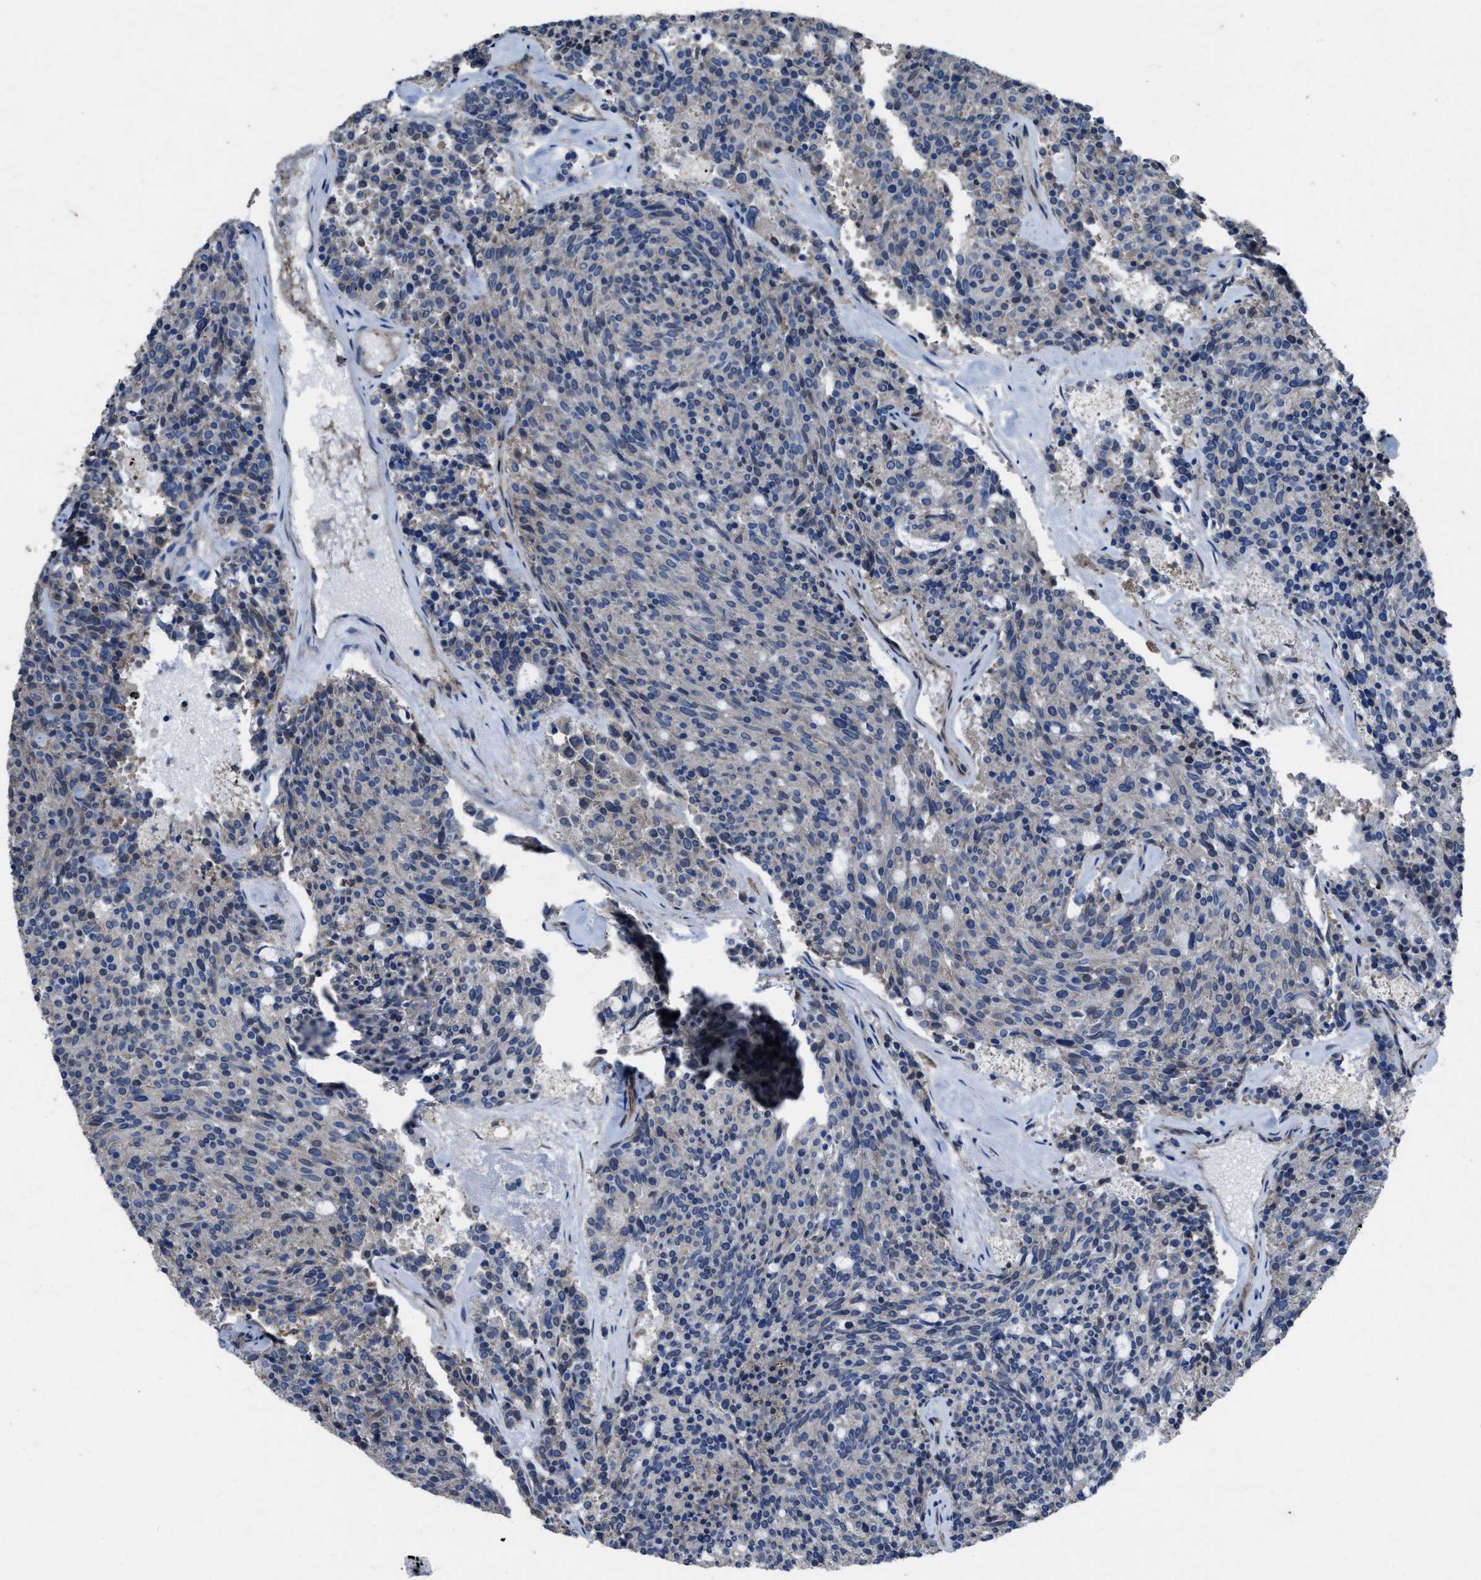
{"staining": {"intensity": "negative", "quantity": "none", "location": "none"}, "tissue": "carcinoid", "cell_type": "Tumor cells", "image_type": "cancer", "snomed": [{"axis": "morphology", "description": "Carcinoid, malignant, NOS"}, {"axis": "topography", "description": "Pancreas"}], "caption": "Immunohistochemistry of human carcinoid displays no positivity in tumor cells. (DAB (3,3'-diaminobenzidine) immunohistochemistry visualized using brightfield microscopy, high magnification).", "gene": "ARL6", "patient": {"sex": "female", "age": 54}}